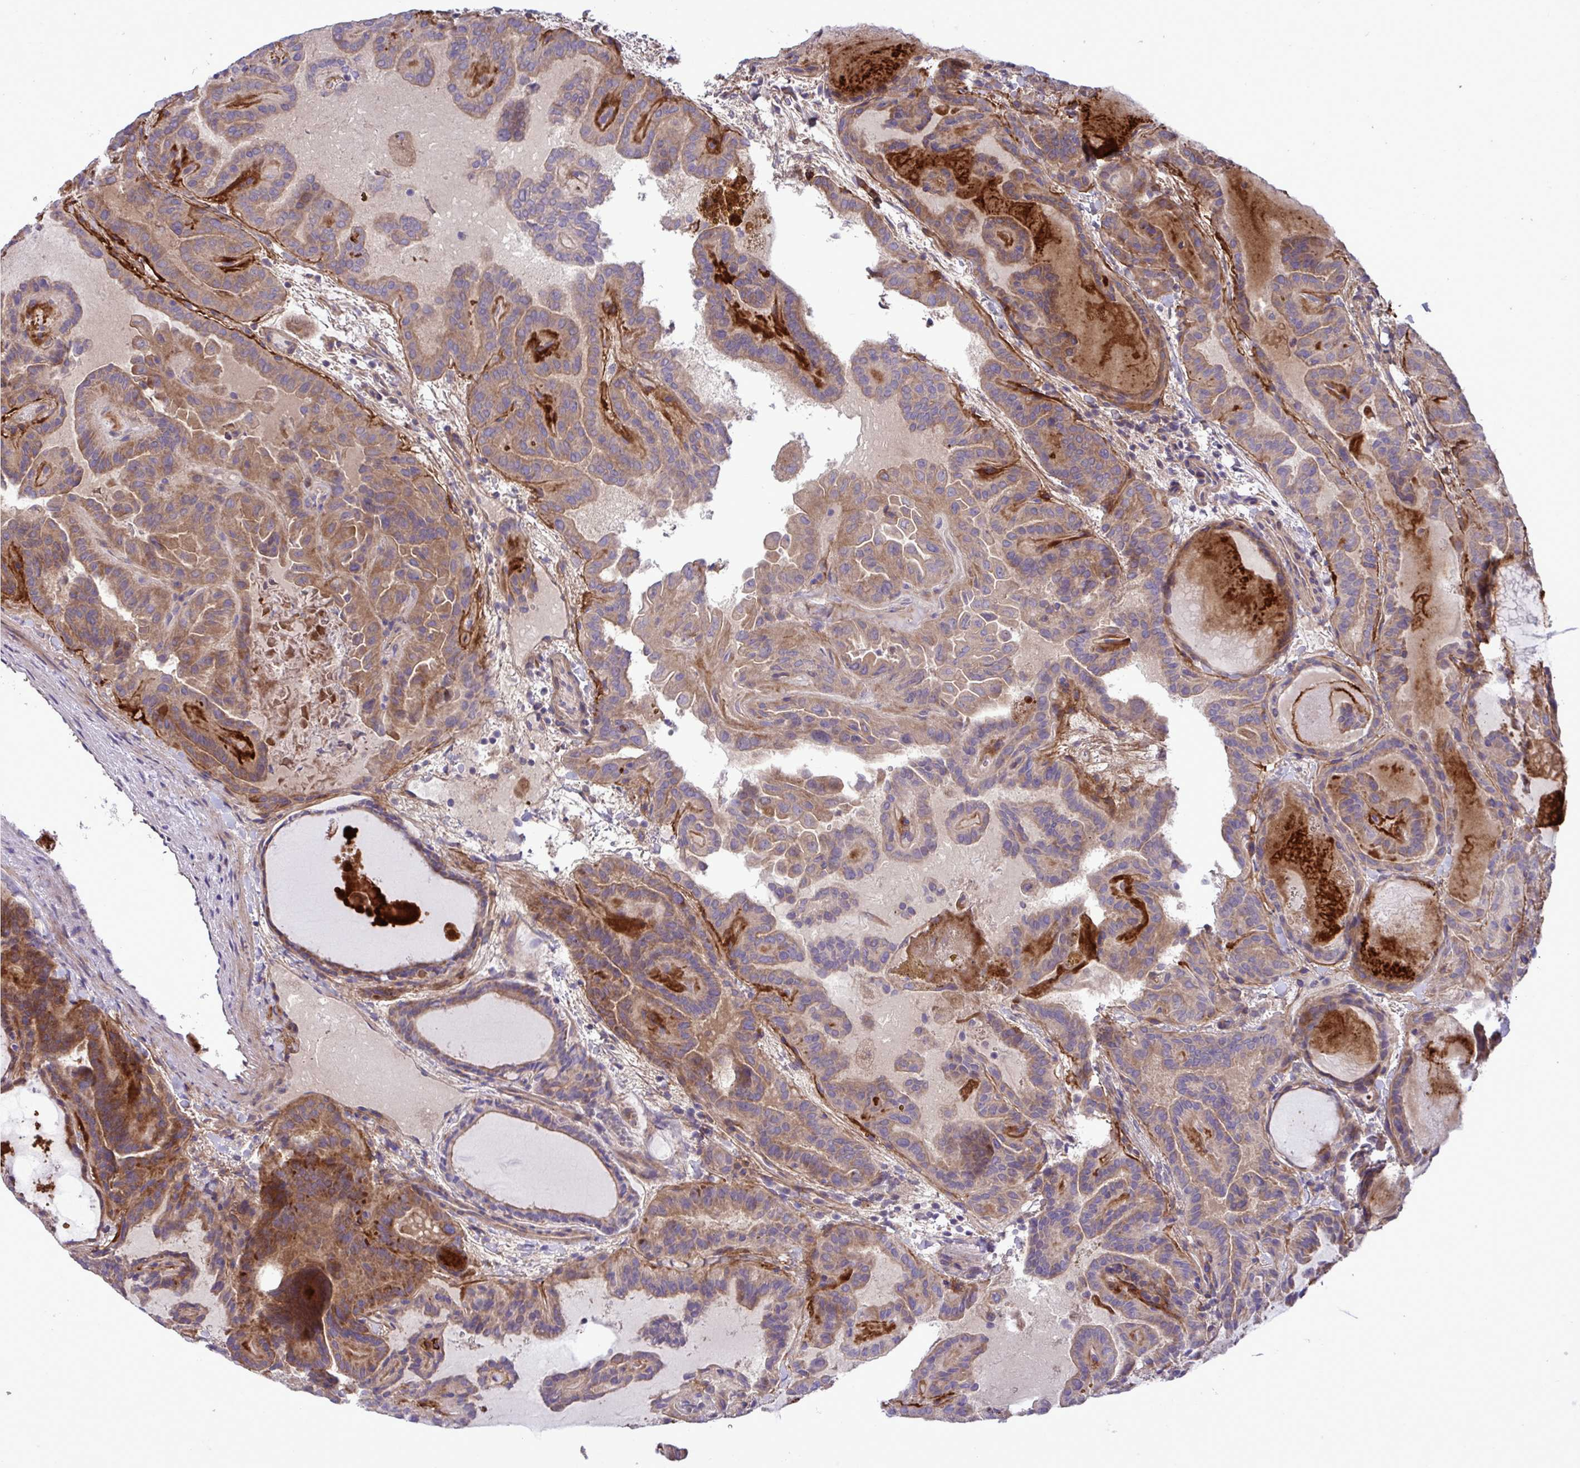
{"staining": {"intensity": "moderate", "quantity": ">75%", "location": "cytoplasmic/membranous"}, "tissue": "thyroid cancer", "cell_type": "Tumor cells", "image_type": "cancer", "snomed": [{"axis": "morphology", "description": "Papillary adenocarcinoma, NOS"}, {"axis": "topography", "description": "Thyroid gland"}], "caption": "The immunohistochemical stain labels moderate cytoplasmic/membranous staining in tumor cells of papillary adenocarcinoma (thyroid) tissue.", "gene": "GRB14", "patient": {"sex": "female", "age": 46}}